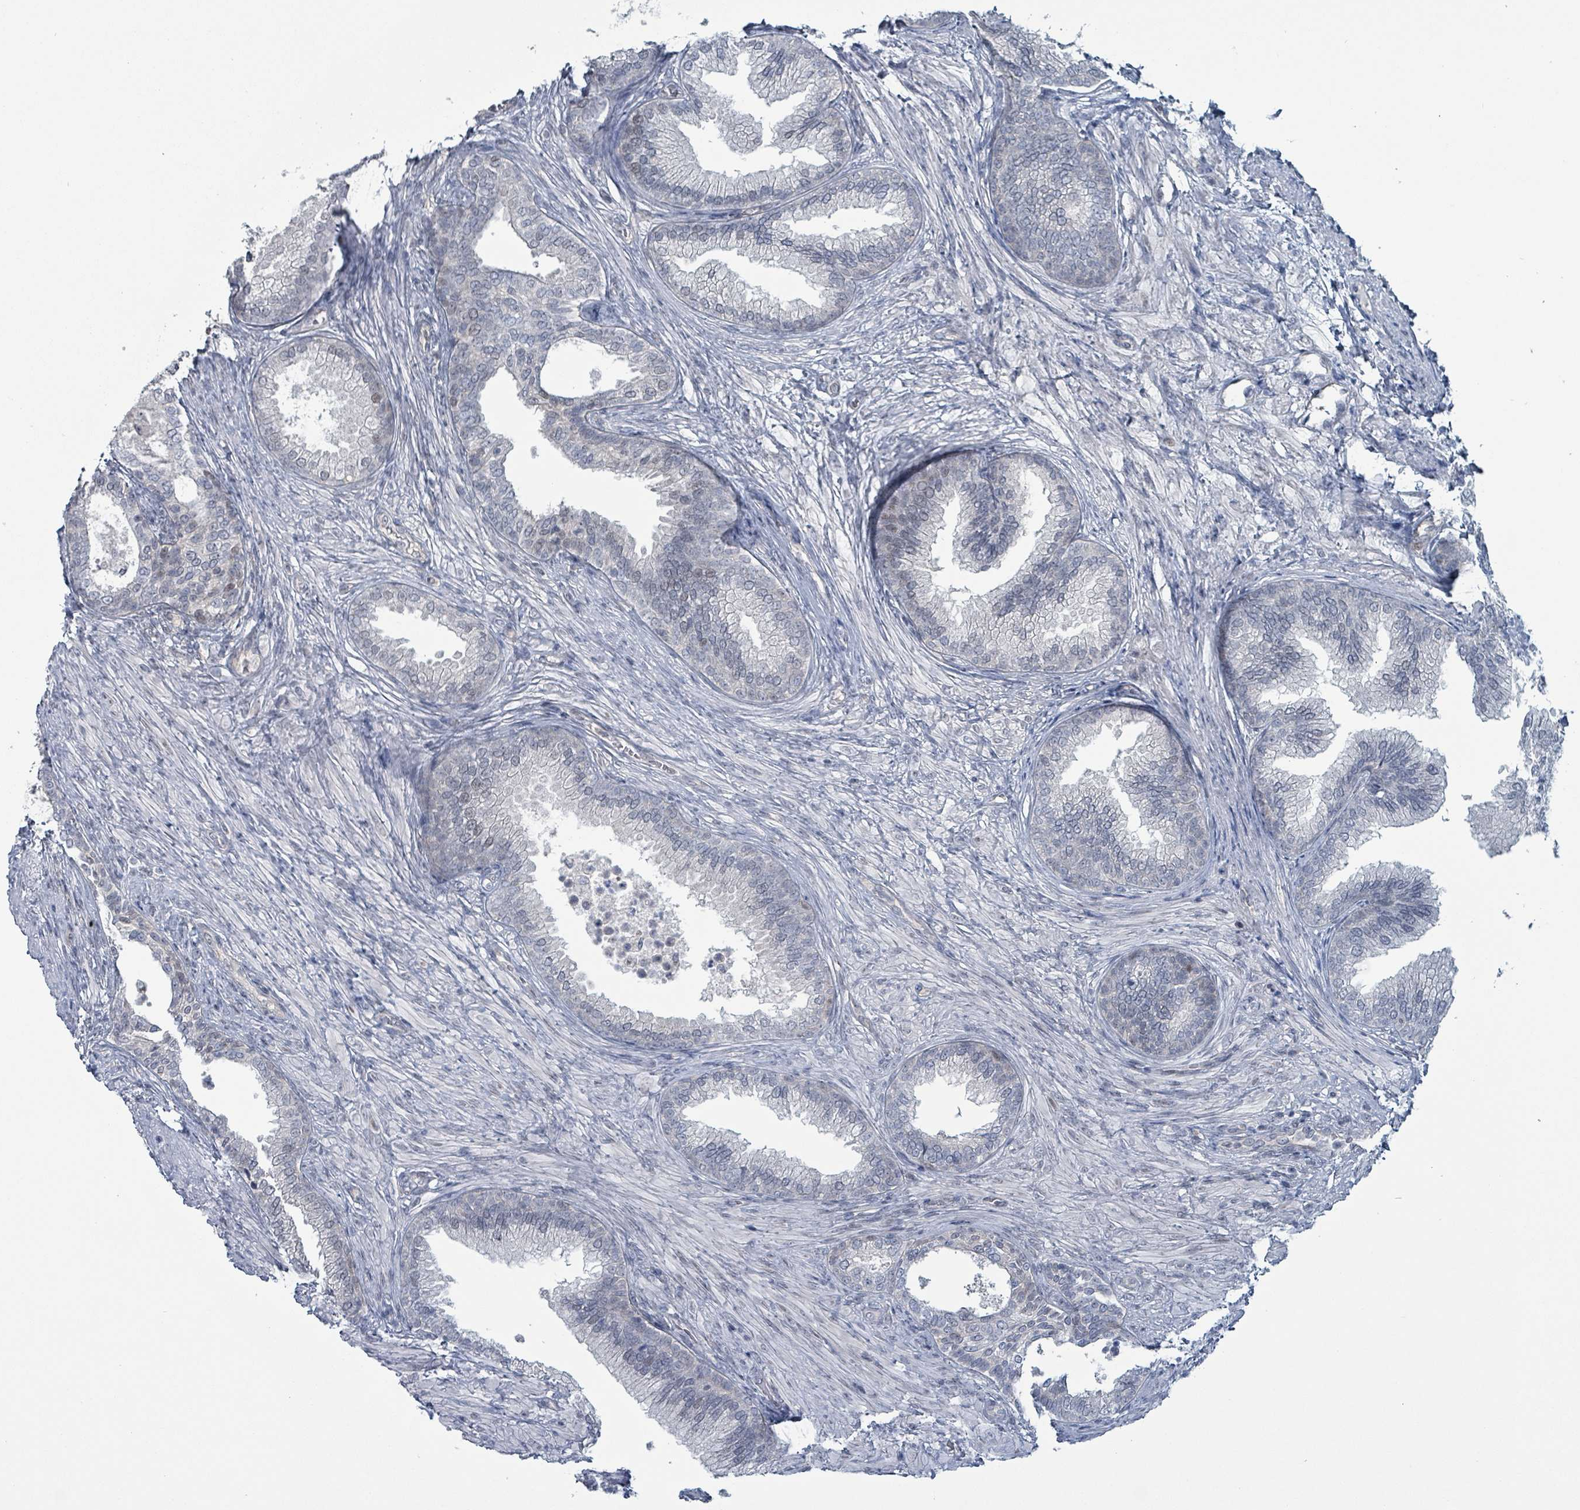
{"staining": {"intensity": "weak", "quantity": "<25%", "location": "nuclear"}, "tissue": "prostate", "cell_type": "Glandular cells", "image_type": "normal", "snomed": [{"axis": "morphology", "description": "Normal tissue, NOS"}, {"axis": "topography", "description": "Prostate"}], "caption": "A high-resolution photomicrograph shows IHC staining of normal prostate, which exhibits no significant positivity in glandular cells. (Immunohistochemistry (ihc), brightfield microscopy, high magnification).", "gene": "BIVM", "patient": {"sex": "male", "age": 76}}